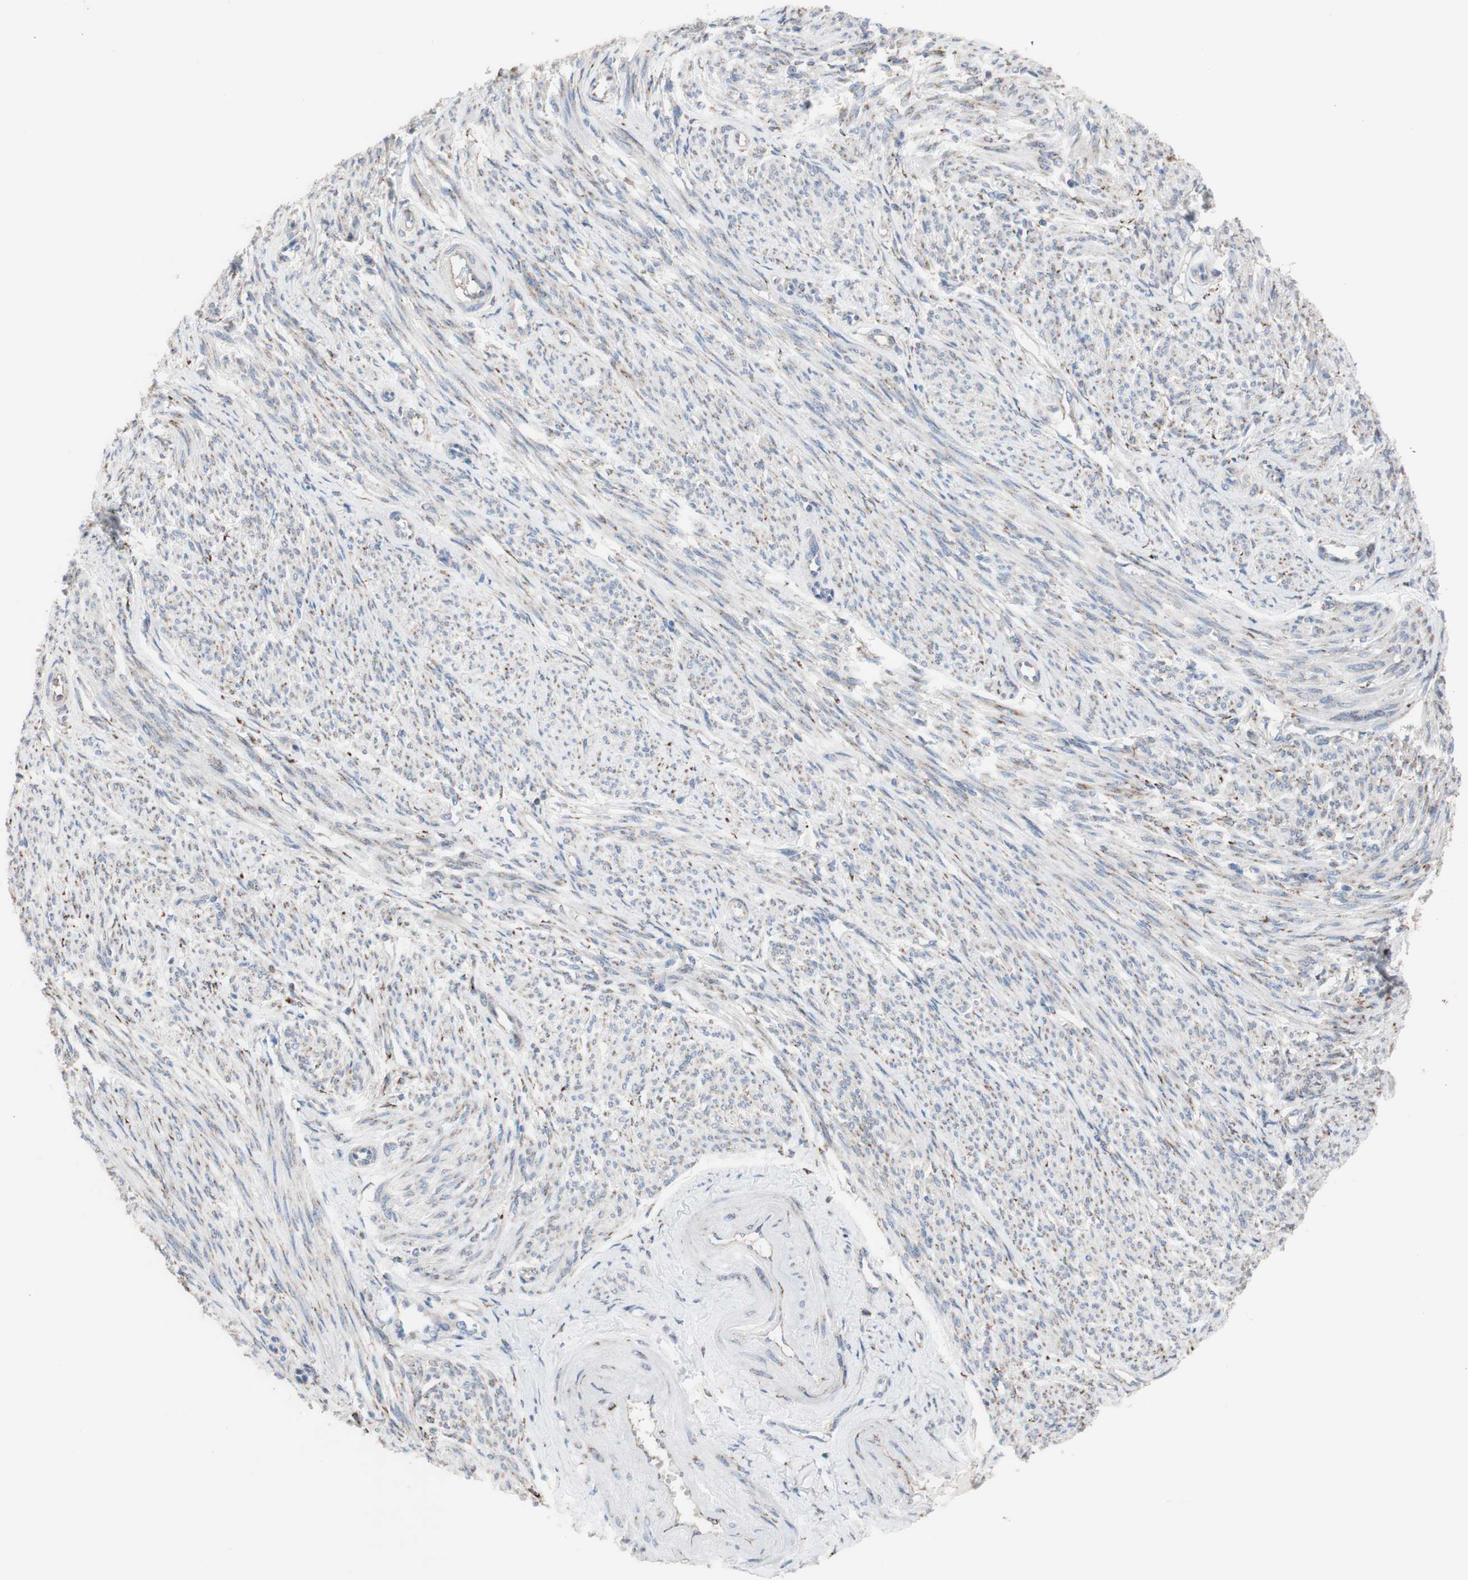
{"staining": {"intensity": "moderate", "quantity": "25%-75%", "location": "cytoplasmic/membranous"}, "tissue": "smooth muscle", "cell_type": "Smooth muscle cells", "image_type": "normal", "snomed": [{"axis": "morphology", "description": "Normal tissue, NOS"}, {"axis": "topography", "description": "Smooth muscle"}], "caption": "A high-resolution image shows immunohistochemistry staining of unremarkable smooth muscle, which shows moderate cytoplasmic/membranous positivity in about 25%-75% of smooth muscle cells. (Stains: DAB (3,3'-diaminobenzidine) in brown, nuclei in blue, Microscopy: brightfield microscopy at high magnification).", "gene": "AGPAT5", "patient": {"sex": "female", "age": 65}}